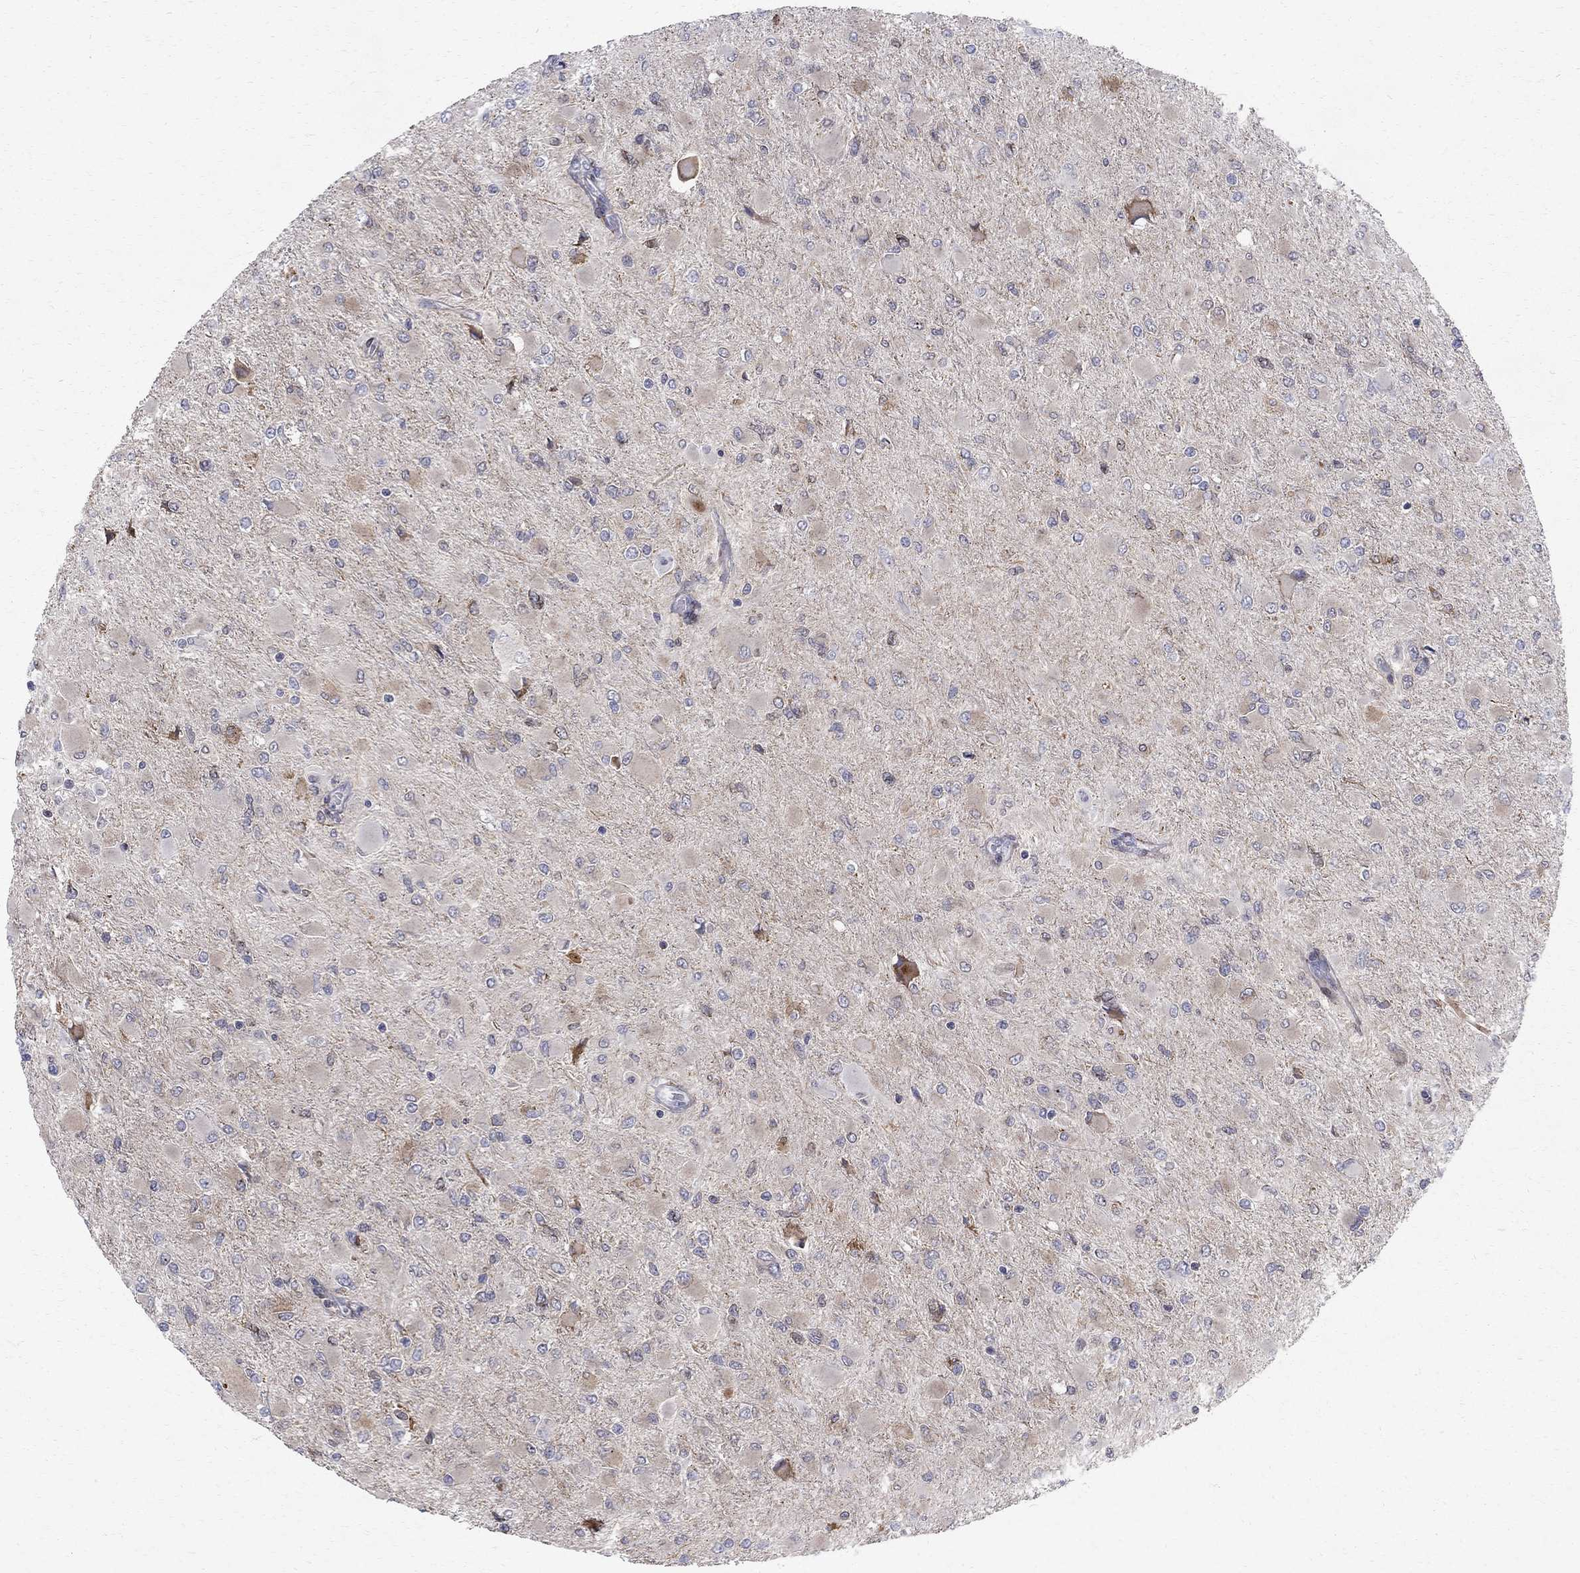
{"staining": {"intensity": "weak", "quantity": "25%-75%", "location": "cytoplasmic/membranous"}, "tissue": "glioma", "cell_type": "Tumor cells", "image_type": "cancer", "snomed": [{"axis": "morphology", "description": "Glioma, malignant, High grade"}, {"axis": "topography", "description": "Cerebral cortex"}], "caption": "Tumor cells show low levels of weak cytoplasmic/membranous expression in approximately 25%-75% of cells in human malignant glioma (high-grade).", "gene": "CAB39L", "patient": {"sex": "female", "age": 36}}